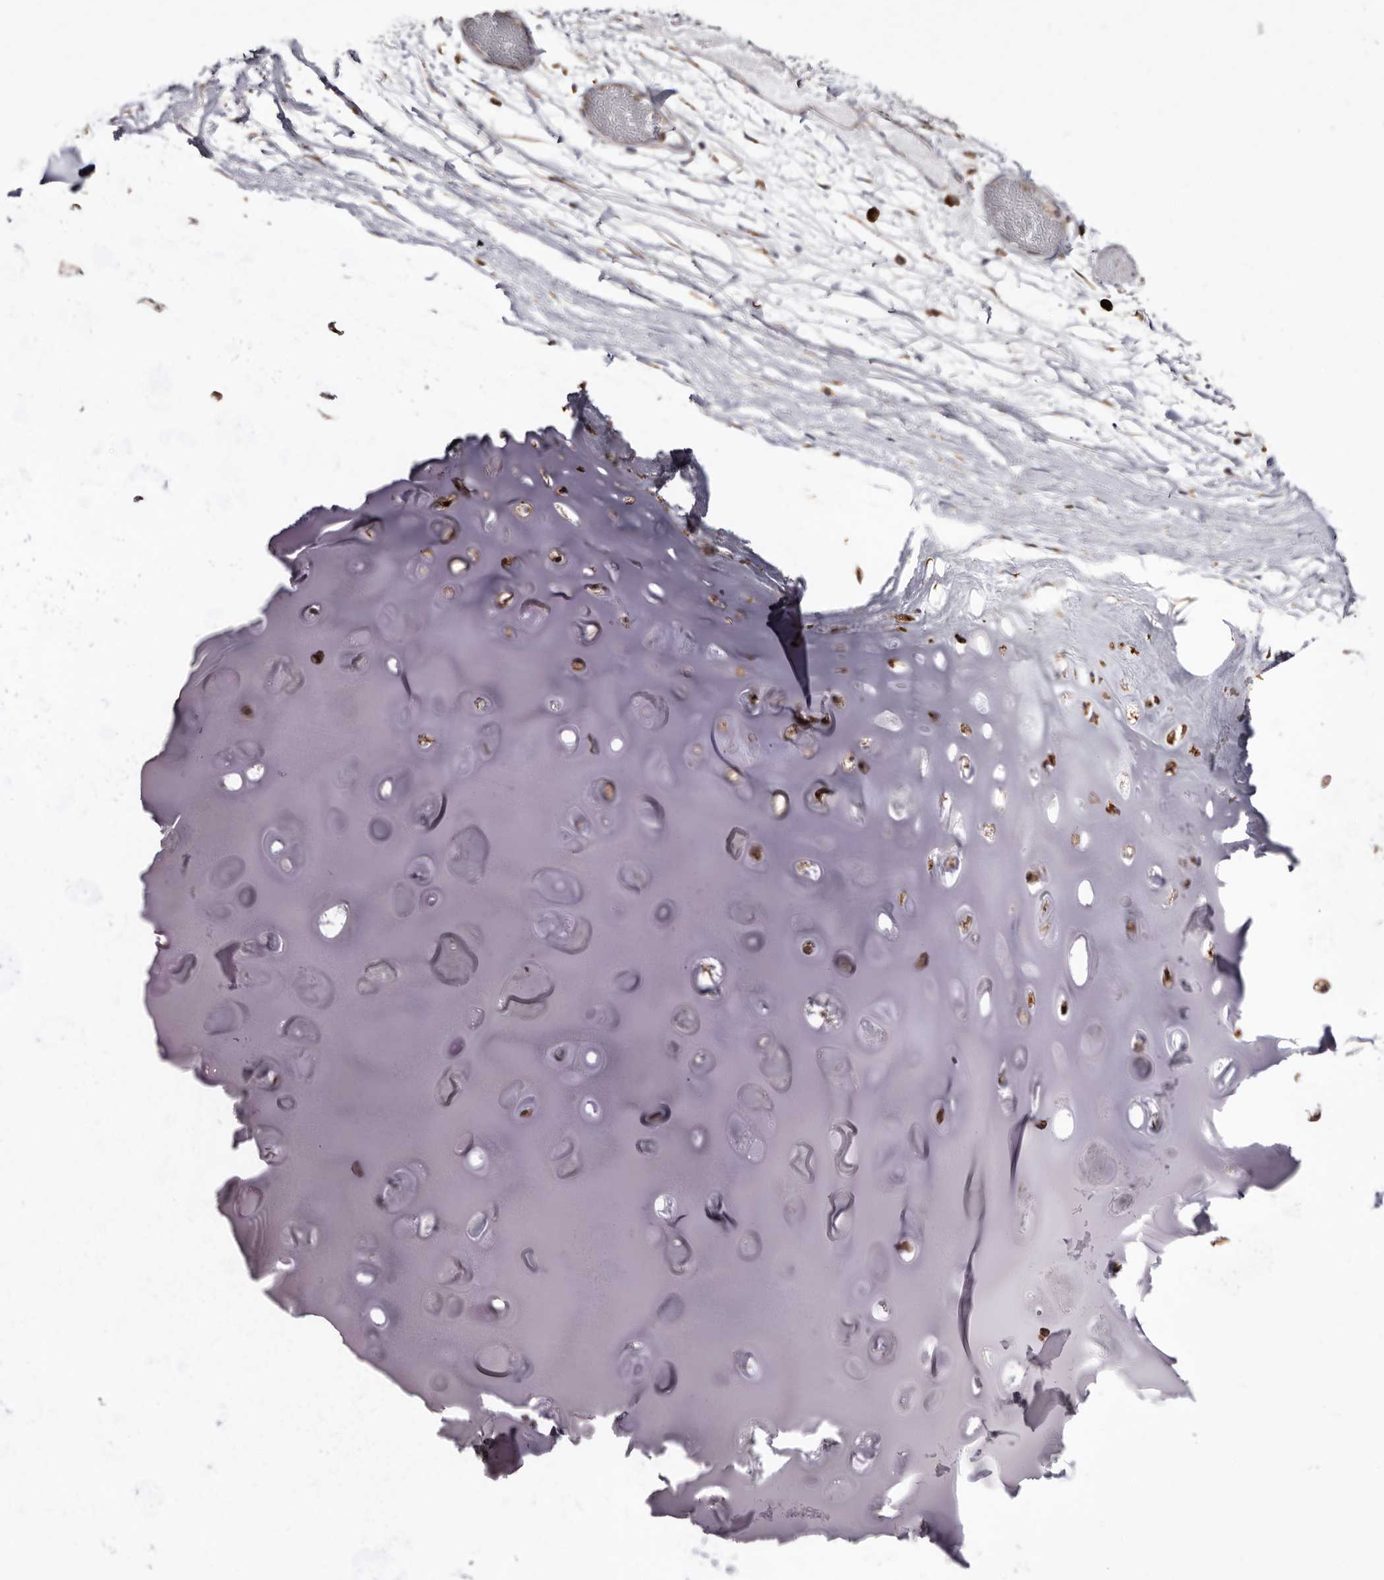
{"staining": {"intensity": "moderate", "quantity": "25%-75%", "location": "cytoplasmic/membranous,nuclear"}, "tissue": "soft tissue", "cell_type": "Chondrocytes", "image_type": "normal", "snomed": [{"axis": "morphology", "description": "Normal tissue, NOS"}, {"axis": "topography", "description": "Bronchus"}], "caption": "An immunohistochemistry histopathology image of benign tissue is shown. Protein staining in brown shows moderate cytoplasmic/membranous,nuclear positivity in soft tissue within chondrocytes.", "gene": "ACBD6", "patient": {"sex": "male", "age": 66}}